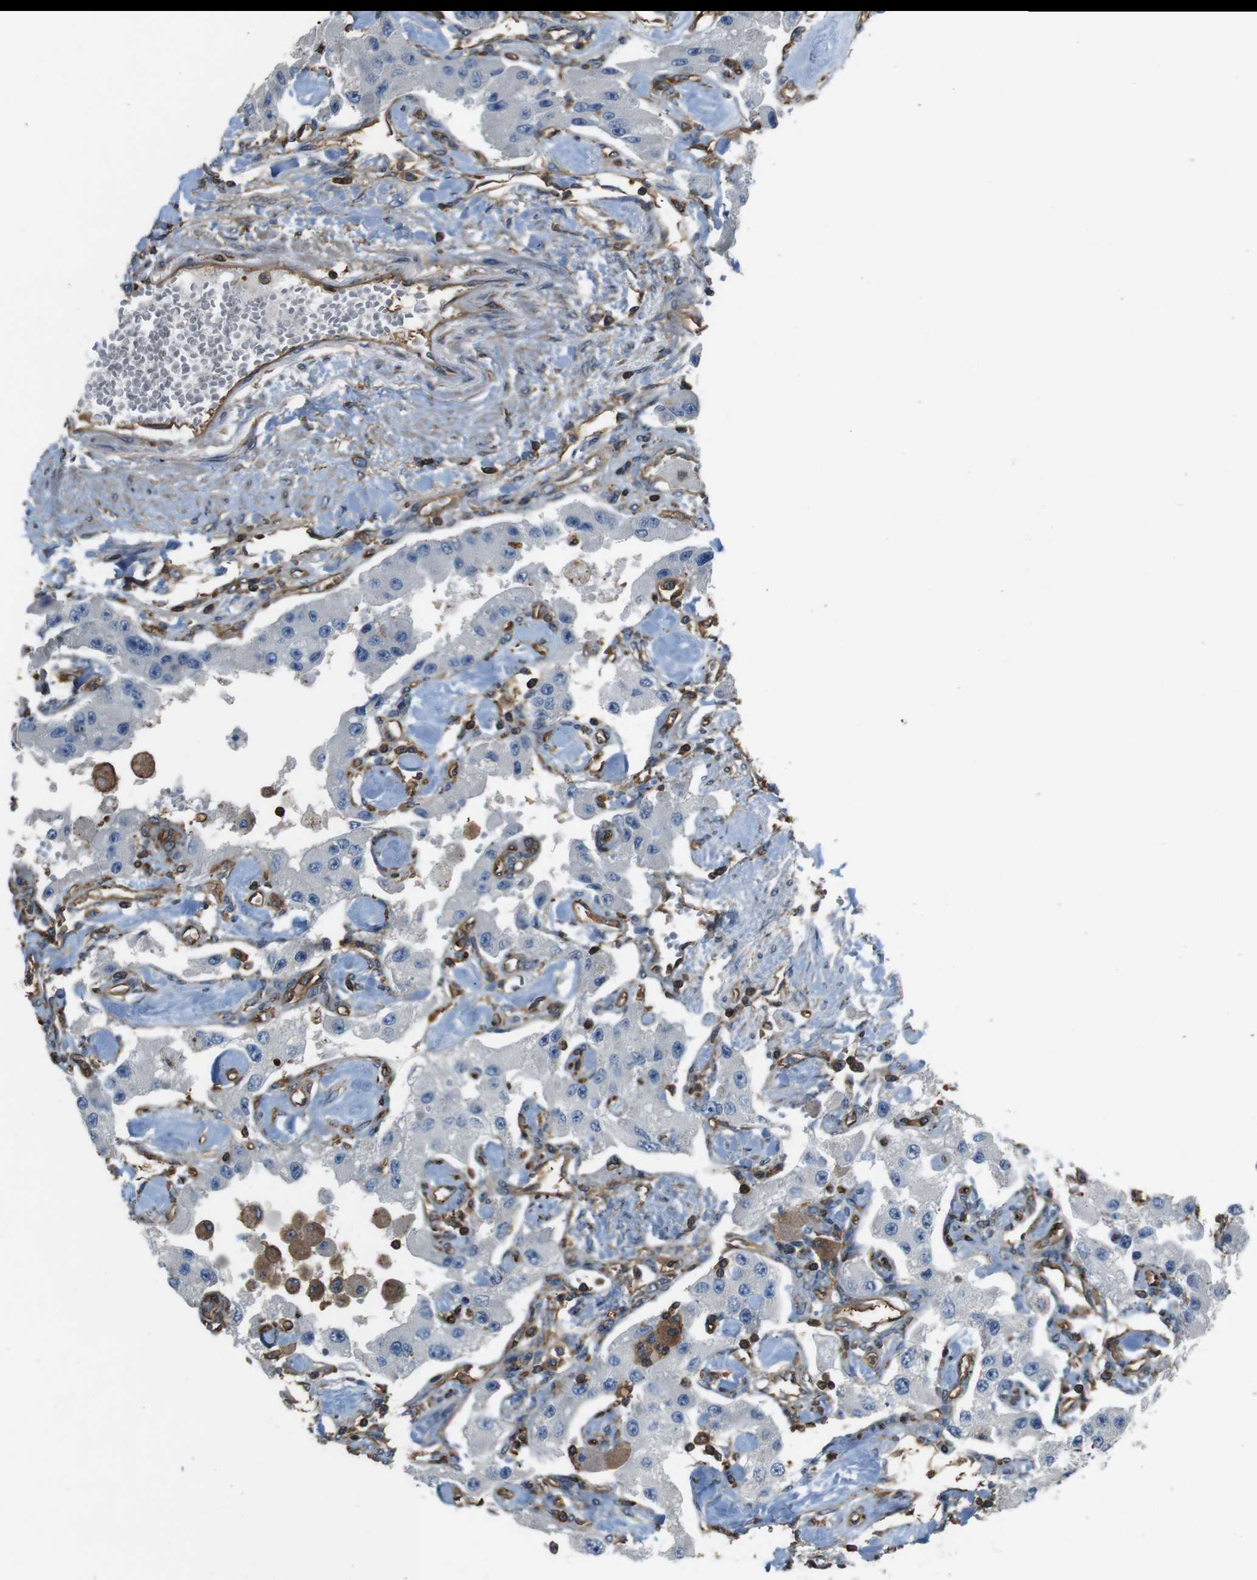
{"staining": {"intensity": "negative", "quantity": "none", "location": "none"}, "tissue": "carcinoid", "cell_type": "Tumor cells", "image_type": "cancer", "snomed": [{"axis": "morphology", "description": "Carcinoid, malignant, NOS"}, {"axis": "topography", "description": "Pancreas"}], "caption": "IHC of carcinoid (malignant) reveals no expression in tumor cells. (DAB (3,3'-diaminobenzidine) IHC visualized using brightfield microscopy, high magnification).", "gene": "FCAR", "patient": {"sex": "male", "age": 41}}